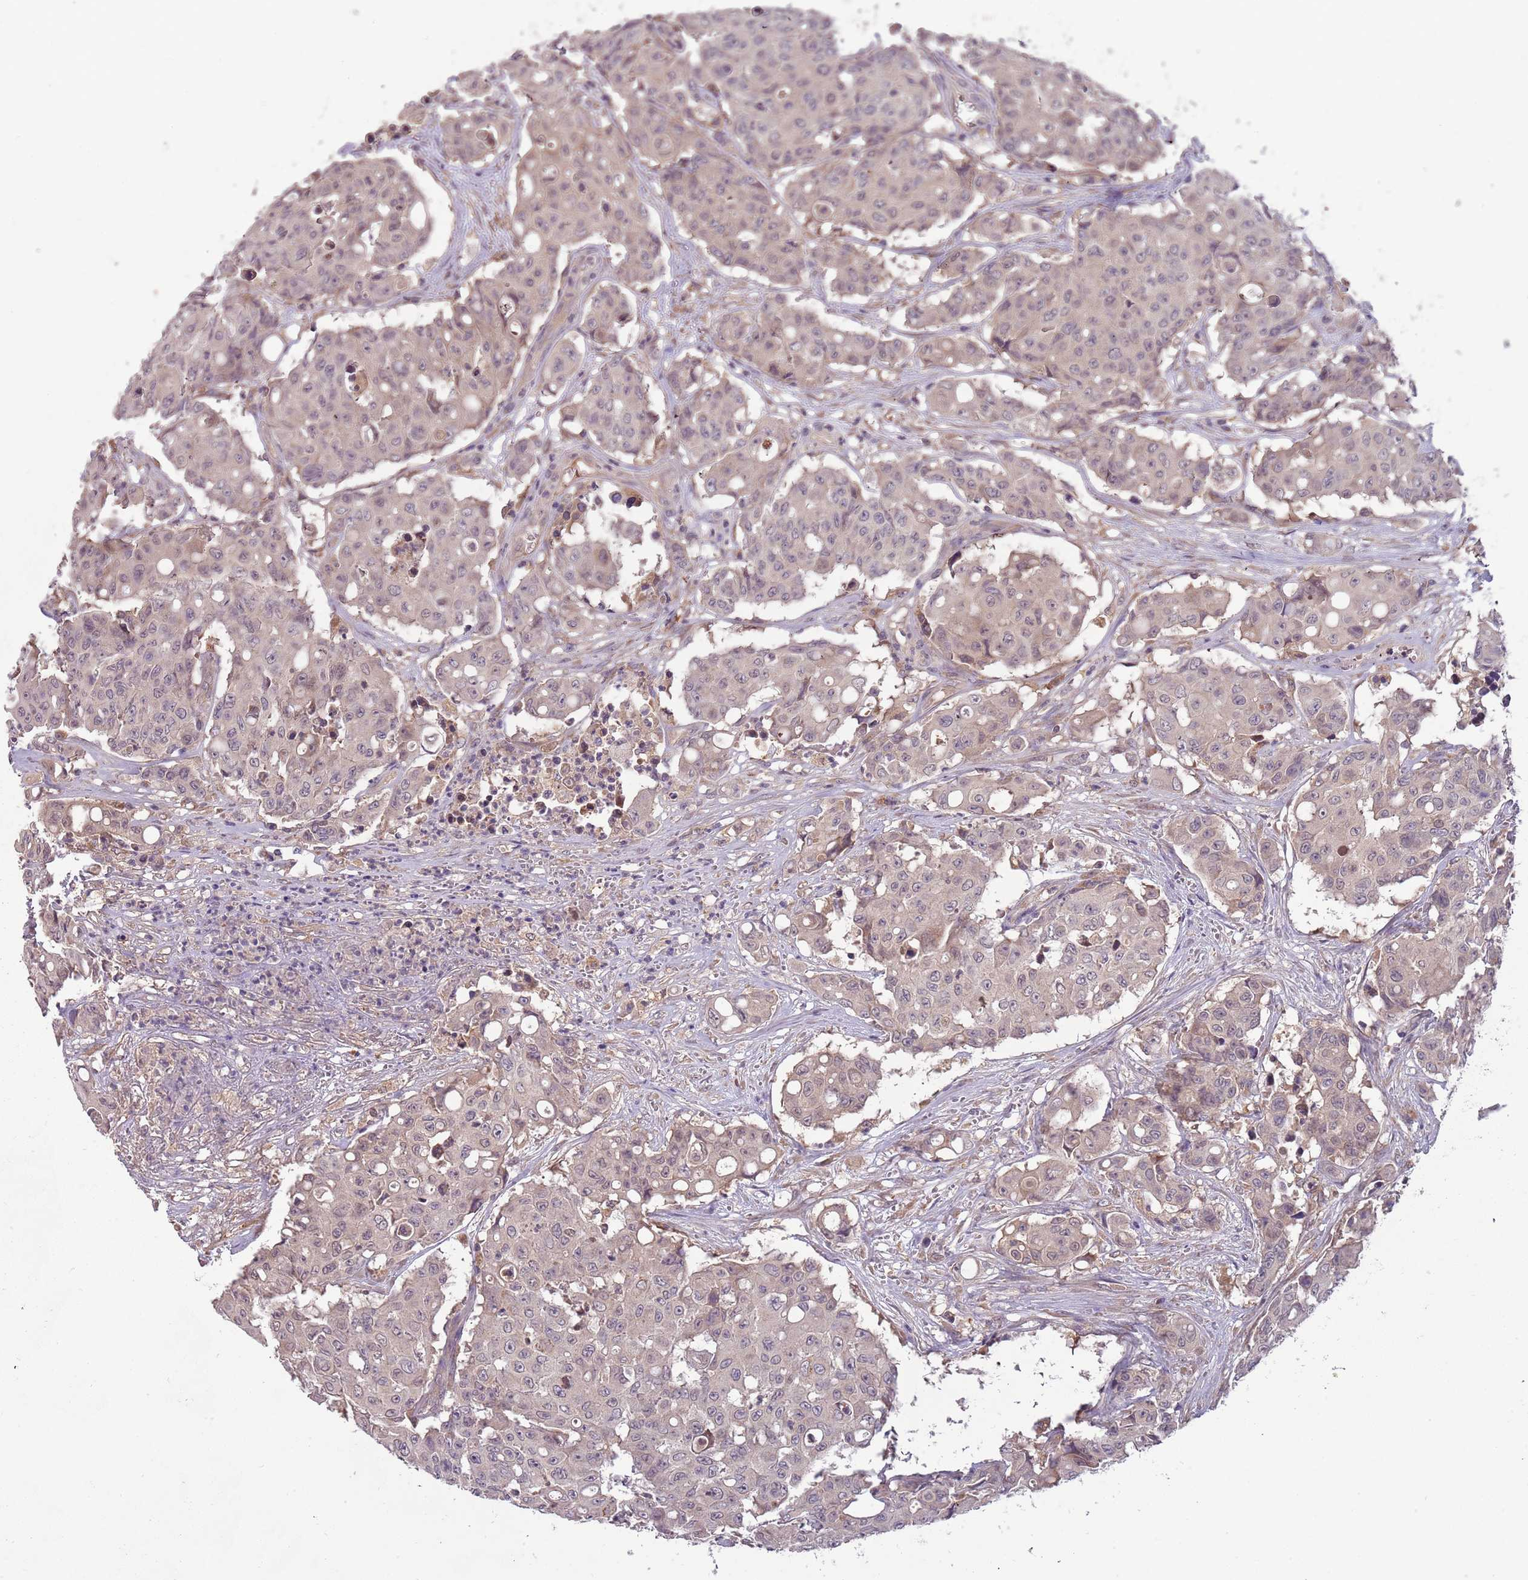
{"staining": {"intensity": "negative", "quantity": "none", "location": "none"}, "tissue": "colorectal cancer", "cell_type": "Tumor cells", "image_type": "cancer", "snomed": [{"axis": "morphology", "description": "Adenocarcinoma, NOS"}, {"axis": "topography", "description": "Colon"}], "caption": "A high-resolution histopathology image shows immunohistochemistry staining of colorectal cancer, which demonstrates no significant expression in tumor cells.", "gene": "FECH", "patient": {"sex": "male", "age": 51}}